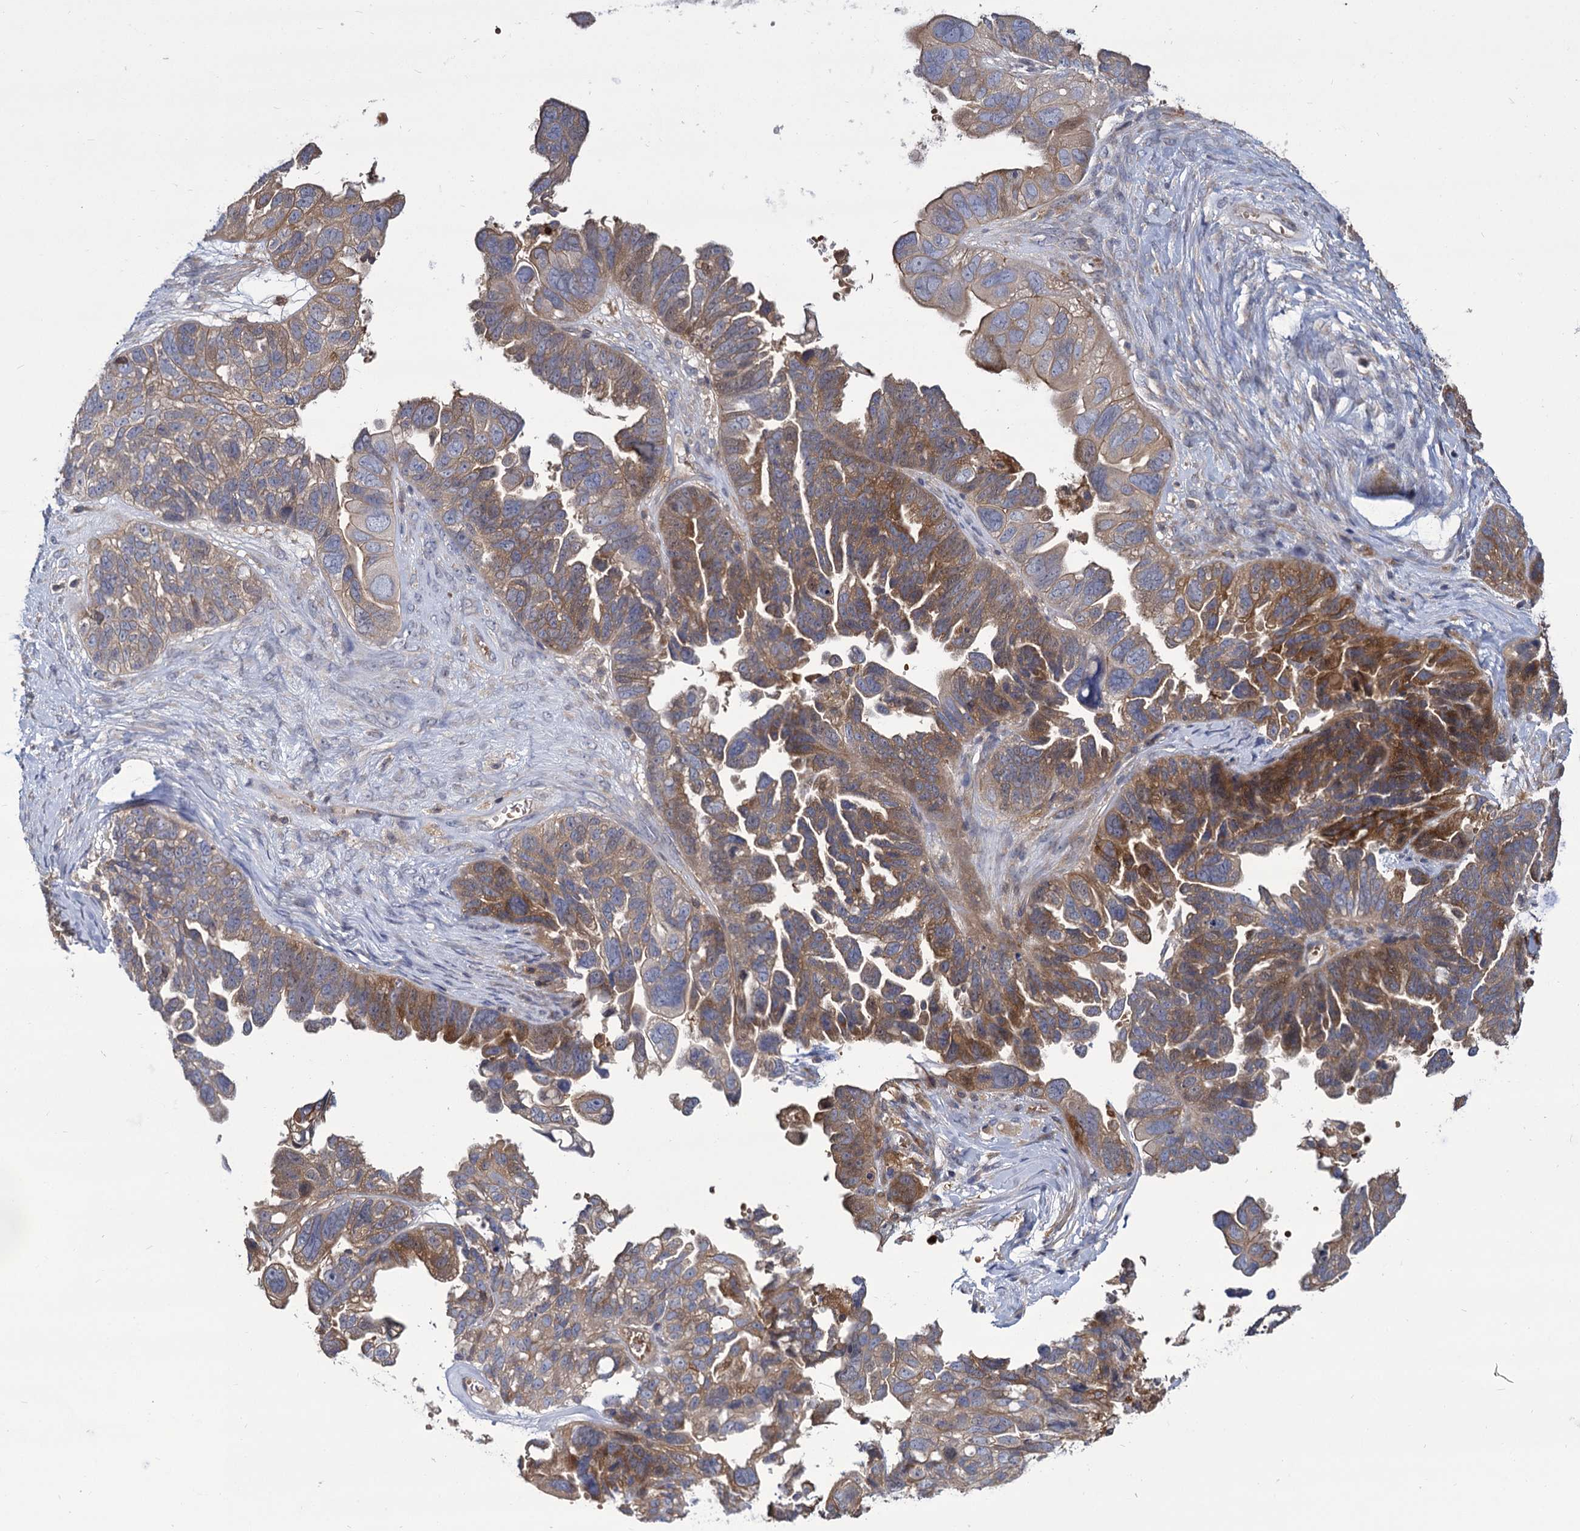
{"staining": {"intensity": "moderate", "quantity": ">75%", "location": "cytoplasmic/membranous"}, "tissue": "ovarian cancer", "cell_type": "Tumor cells", "image_type": "cancer", "snomed": [{"axis": "morphology", "description": "Cystadenocarcinoma, serous, NOS"}, {"axis": "topography", "description": "Ovary"}], "caption": "Immunohistochemical staining of human ovarian cancer demonstrates medium levels of moderate cytoplasmic/membranous protein expression in about >75% of tumor cells. The staining is performed using DAB (3,3'-diaminobenzidine) brown chromogen to label protein expression. The nuclei are counter-stained blue using hematoxylin.", "gene": "GCLC", "patient": {"sex": "female", "age": 79}}